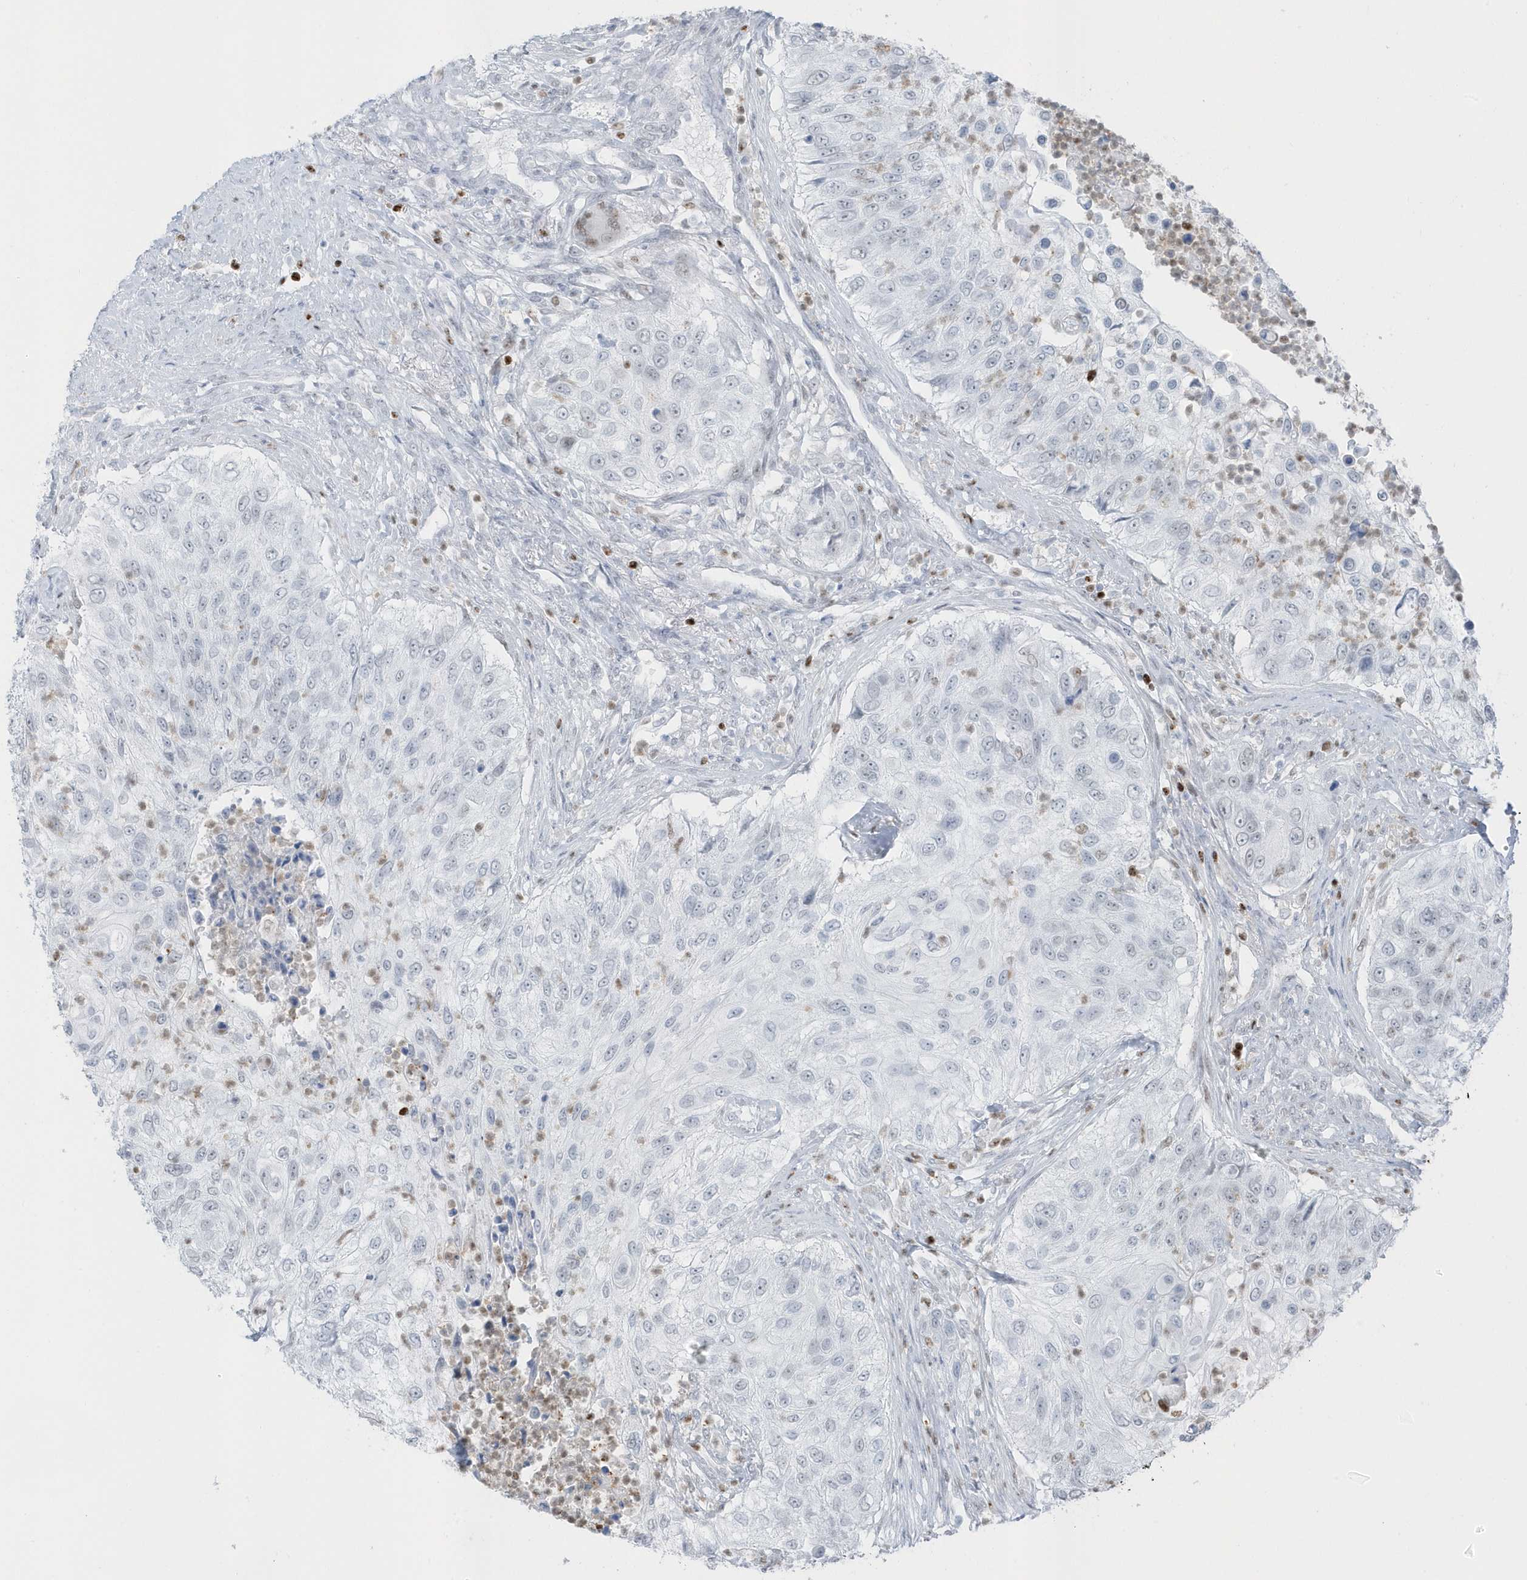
{"staining": {"intensity": "negative", "quantity": "none", "location": "none"}, "tissue": "urothelial cancer", "cell_type": "Tumor cells", "image_type": "cancer", "snomed": [{"axis": "morphology", "description": "Urothelial carcinoma, High grade"}, {"axis": "topography", "description": "Urinary bladder"}], "caption": "This is an immunohistochemistry (IHC) photomicrograph of urothelial cancer. There is no expression in tumor cells.", "gene": "SMIM34", "patient": {"sex": "female", "age": 60}}